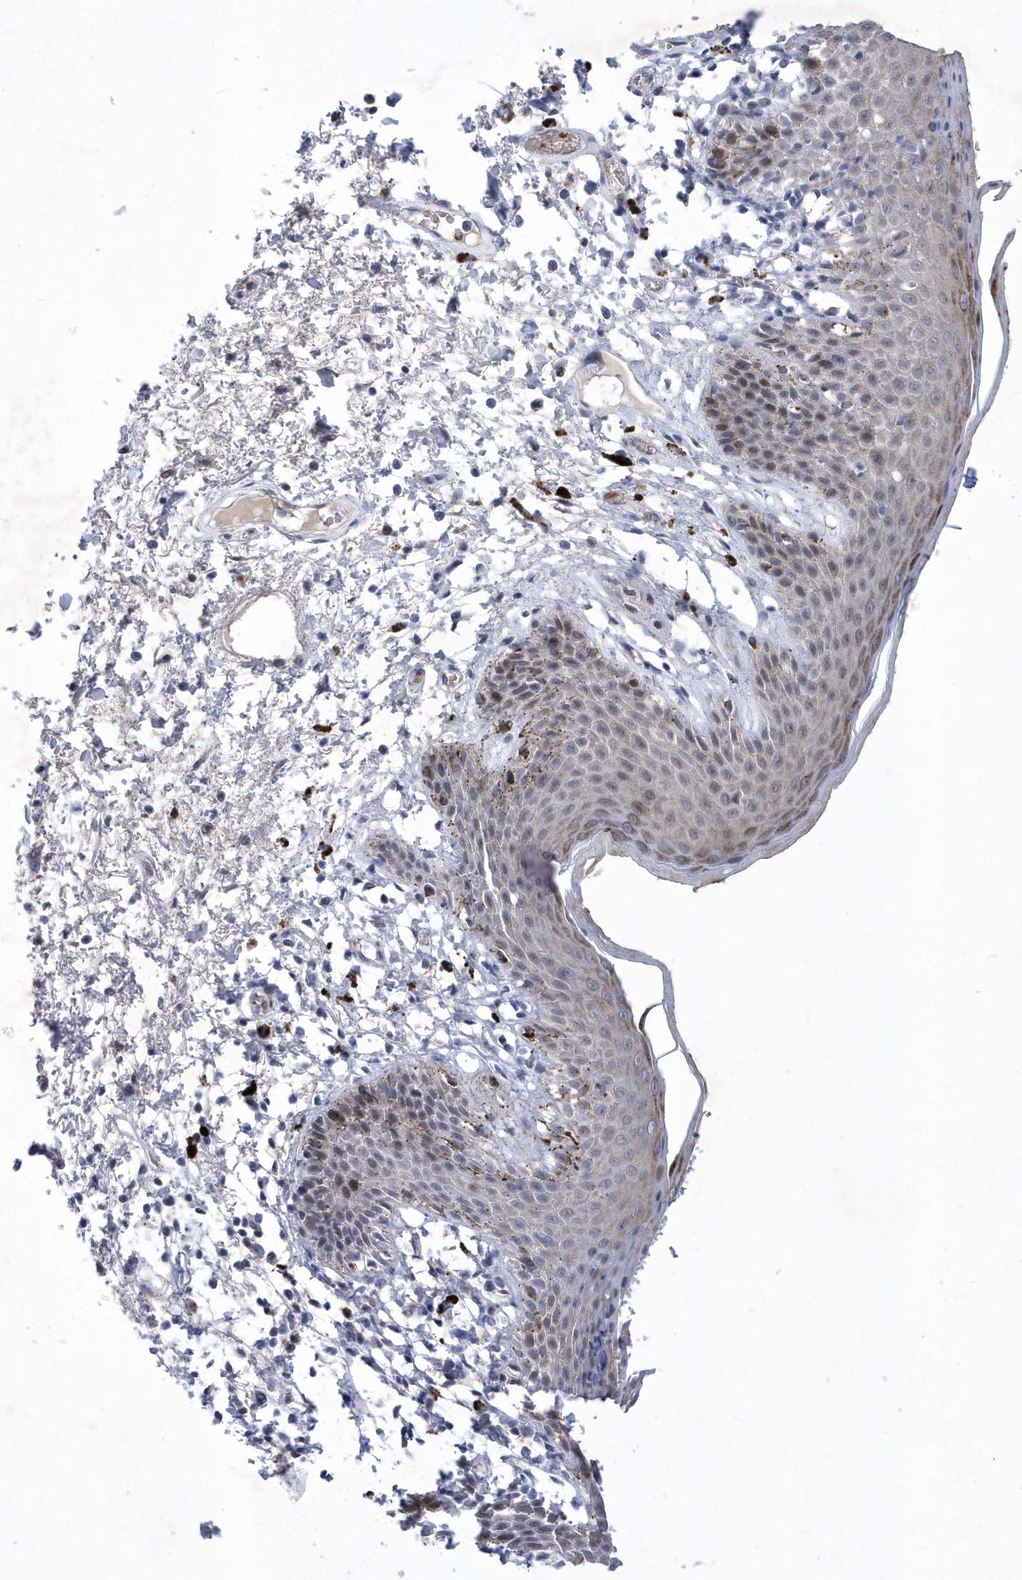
{"staining": {"intensity": "weak", "quantity": "<25%", "location": "nuclear"}, "tissue": "skin", "cell_type": "Epidermal cells", "image_type": "normal", "snomed": [{"axis": "morphology", "description": "Normal tissue, NOS"}, {"axis": "topography", "description": "Anal"}], "caption": "Immunohistochemistry (IHC) micrograph of benign skin: skin stained with DAB demonstrates no significant protein positivity in epidermal cells.", "gene": "ZNF875", "patient": {"sex": "male", "age": 74}}